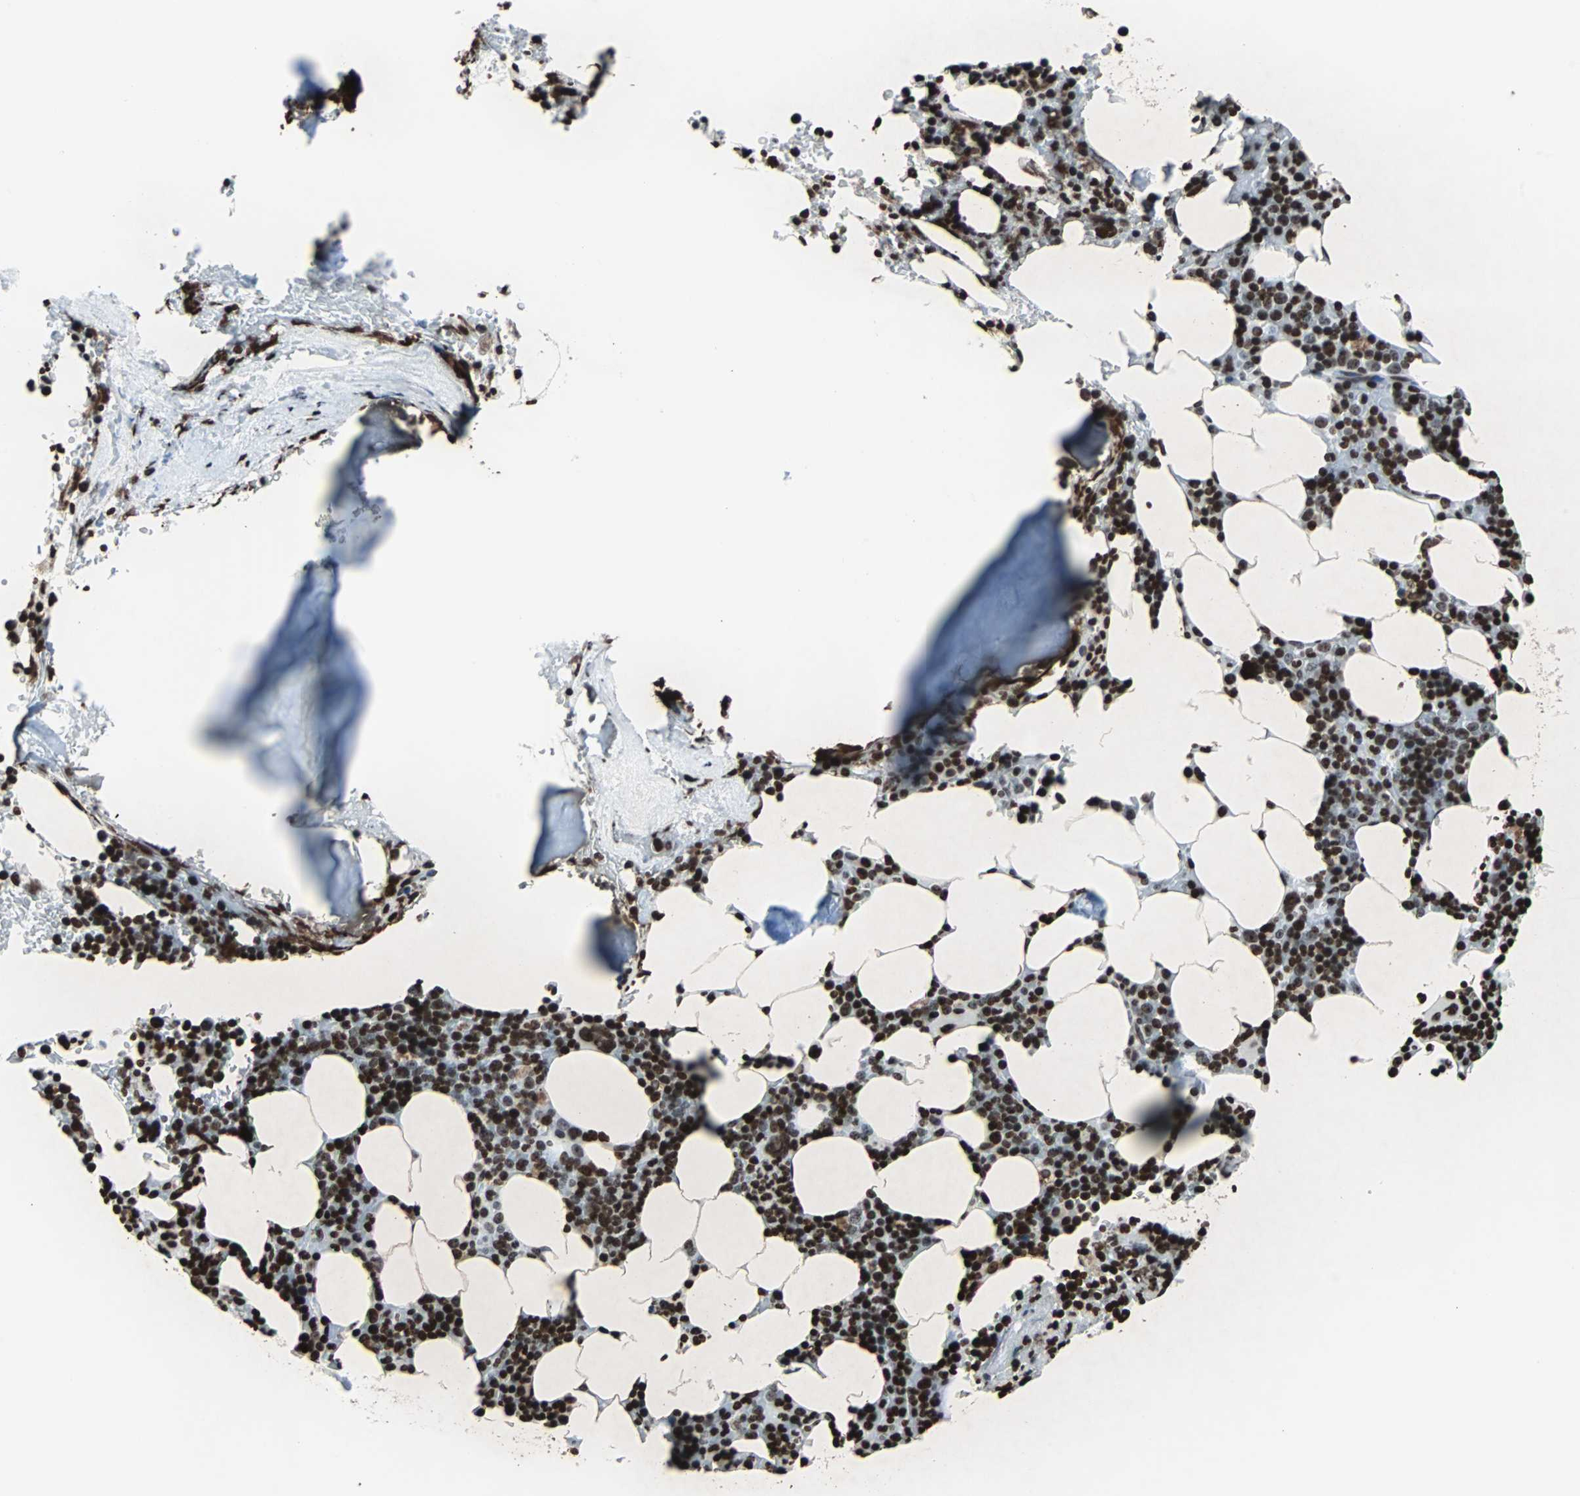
{"staining": {"intensity": "strong", "quantity": ">75%", "location": "nuclear"}, "tissue": "bone marrow", "cell_type": "Hematopoietic cells", "image_type": "normal", "snomed": [{"axis": "morphology", "description": "Normal tissue, NOS"}, {"axis": "topography", "description": "Bone marrow"}], "caption": "DAB immunohistochemical staining of normal human bone marrow displays strong nuclear protein positivity in approximately >75% of hematopoietic cells. The protein of interest is shown in brown color, while the nuclei are stained blue.", "gene": "H2BC18", "patient": {"sex": "female", "age": 73}}